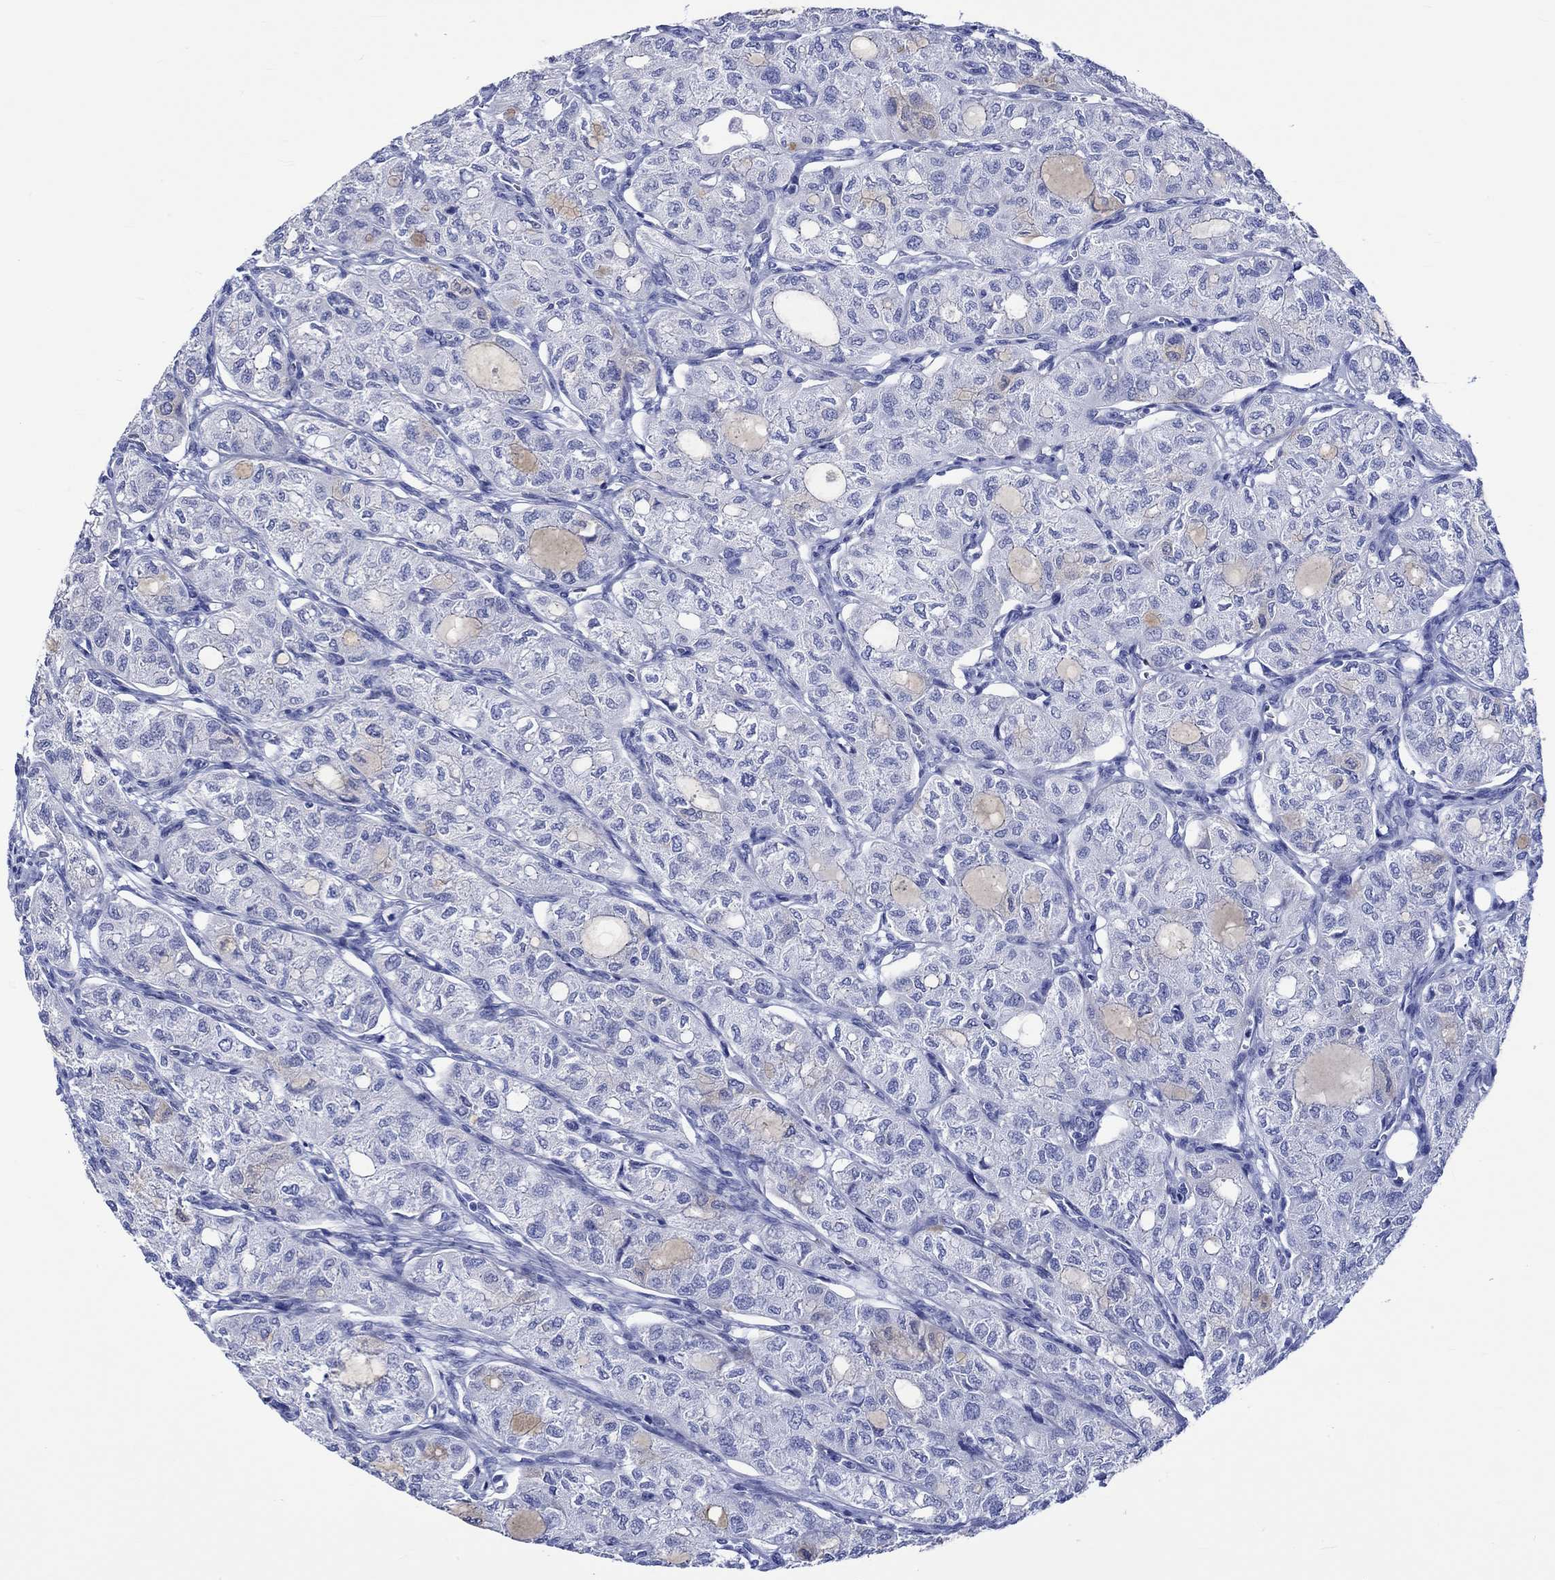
{"staining": {"intensity": "negative", "quantity": "none", "location": "none"}, "tissue": "thyroid cancer", "cell_type": "Tumor cells", "image_type": "cancer", "snomed": [{"axis": "morphology", "description": "Follicular adenoma carcinoma, NOS"}, {"axis": "topography", "description": "Thyroid gland"}], "caption": "Immunohistochemistry (IHC) image of neoplastic tissue: human thyroid cancer stained with DAB (3,3'-diaminobenzidine) exhibits no significant protein expression in tumor cells.", "gene": "HARBI1", "patient": {"sex": "male", "age": 75}}